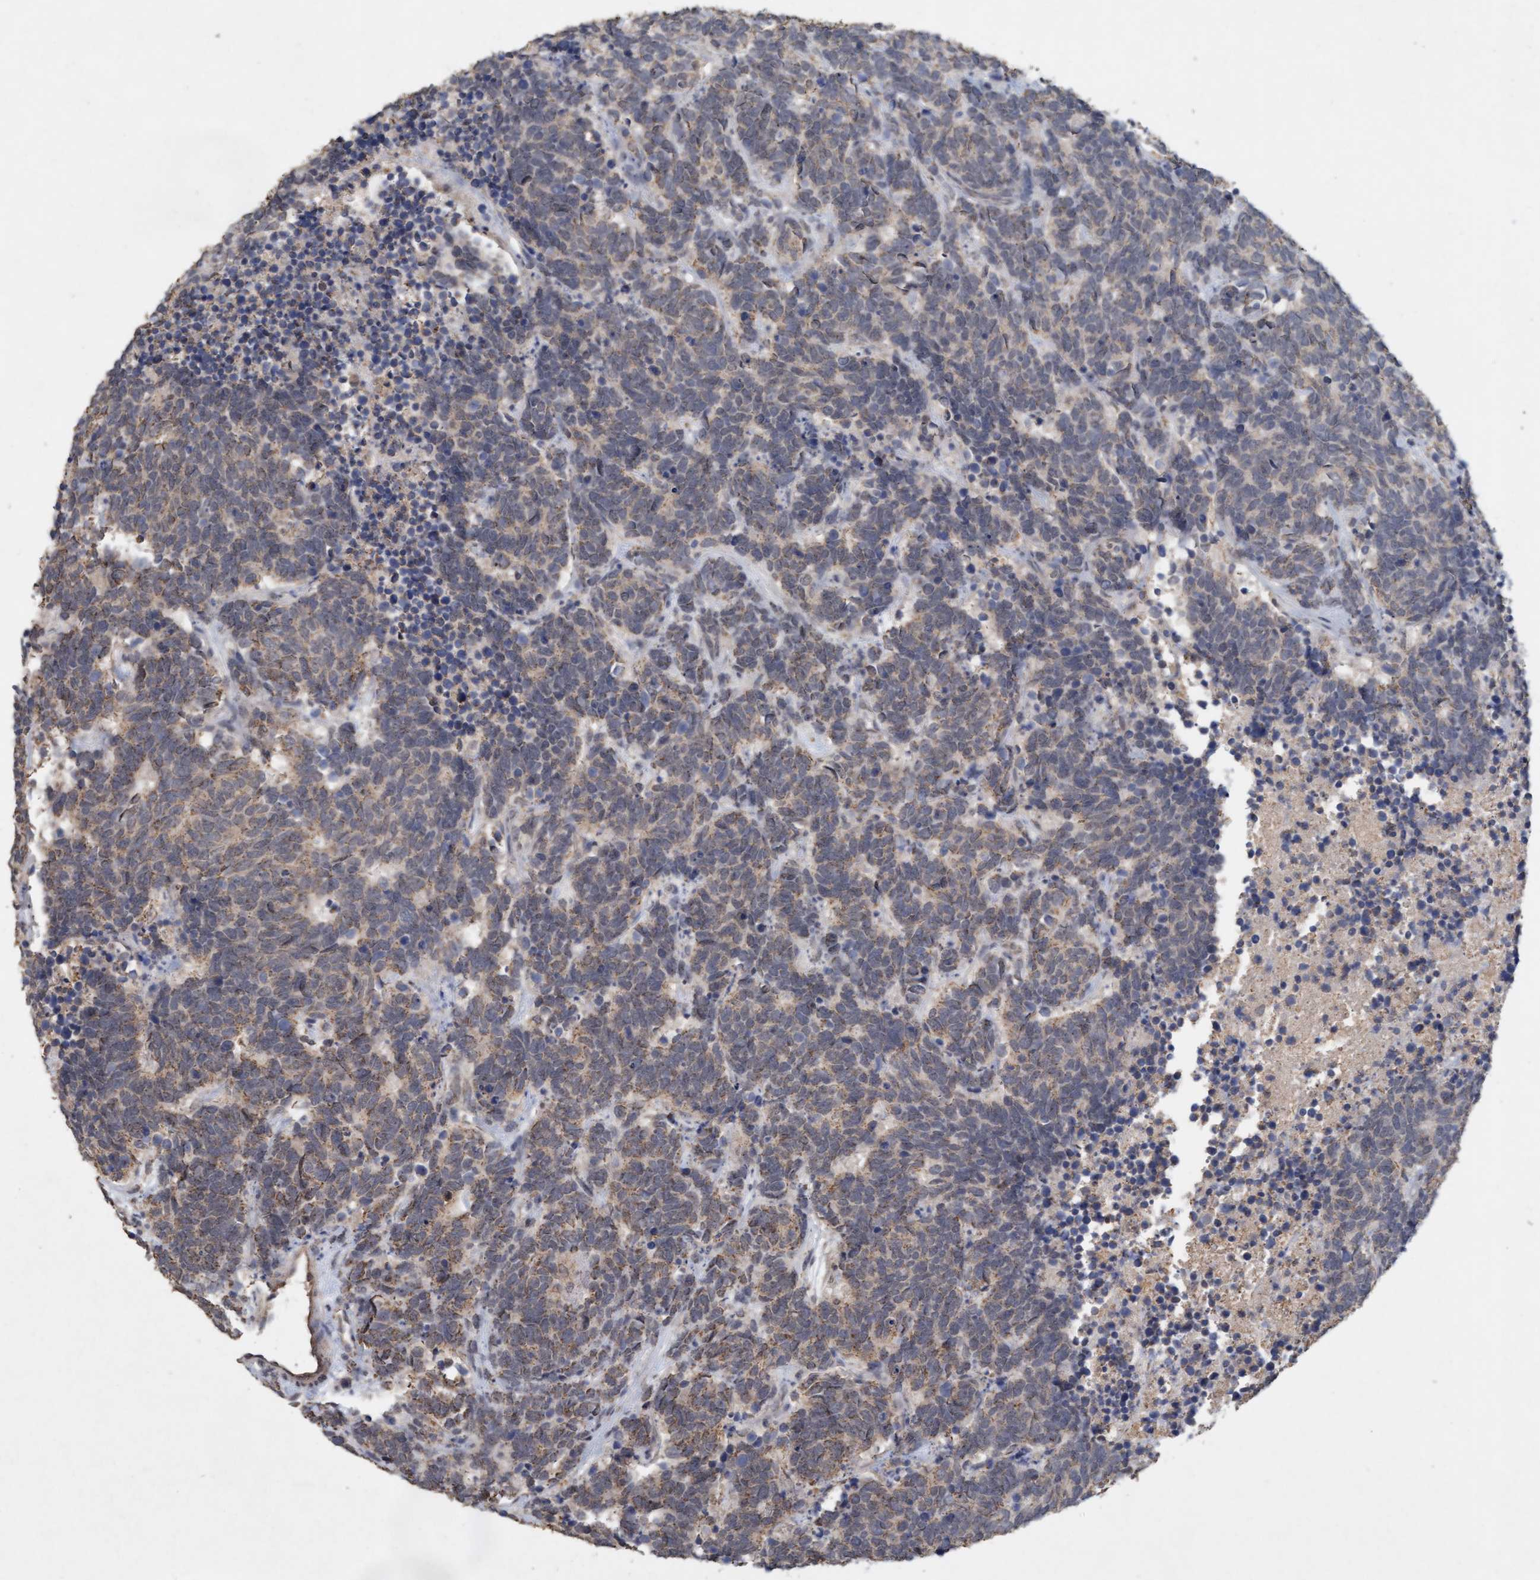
{"staining": {"intensity": "weak", "quantity": ">75%", "location": "cytoplasmic/membranous"}, "tissue": "carcinoid", "cell_type": "Tumor cells", "image_type": "cancer", "snomed": [{"axis": "morphology", "description": "Carcinoma, NOS"}, {"axis": "morphology", "description": "Carcinoid, malignant, NOS"}, {"axis": "topography", "description": "Urinary bladder"}], "caption": "DAB immunohistochemical staining of carcinoid exhibits weak cytoplasmic/membranous protein staining in about >75% of tumor cells.", "gene": "VSIG8", "patient": {"sex": "male", "age": 57}}